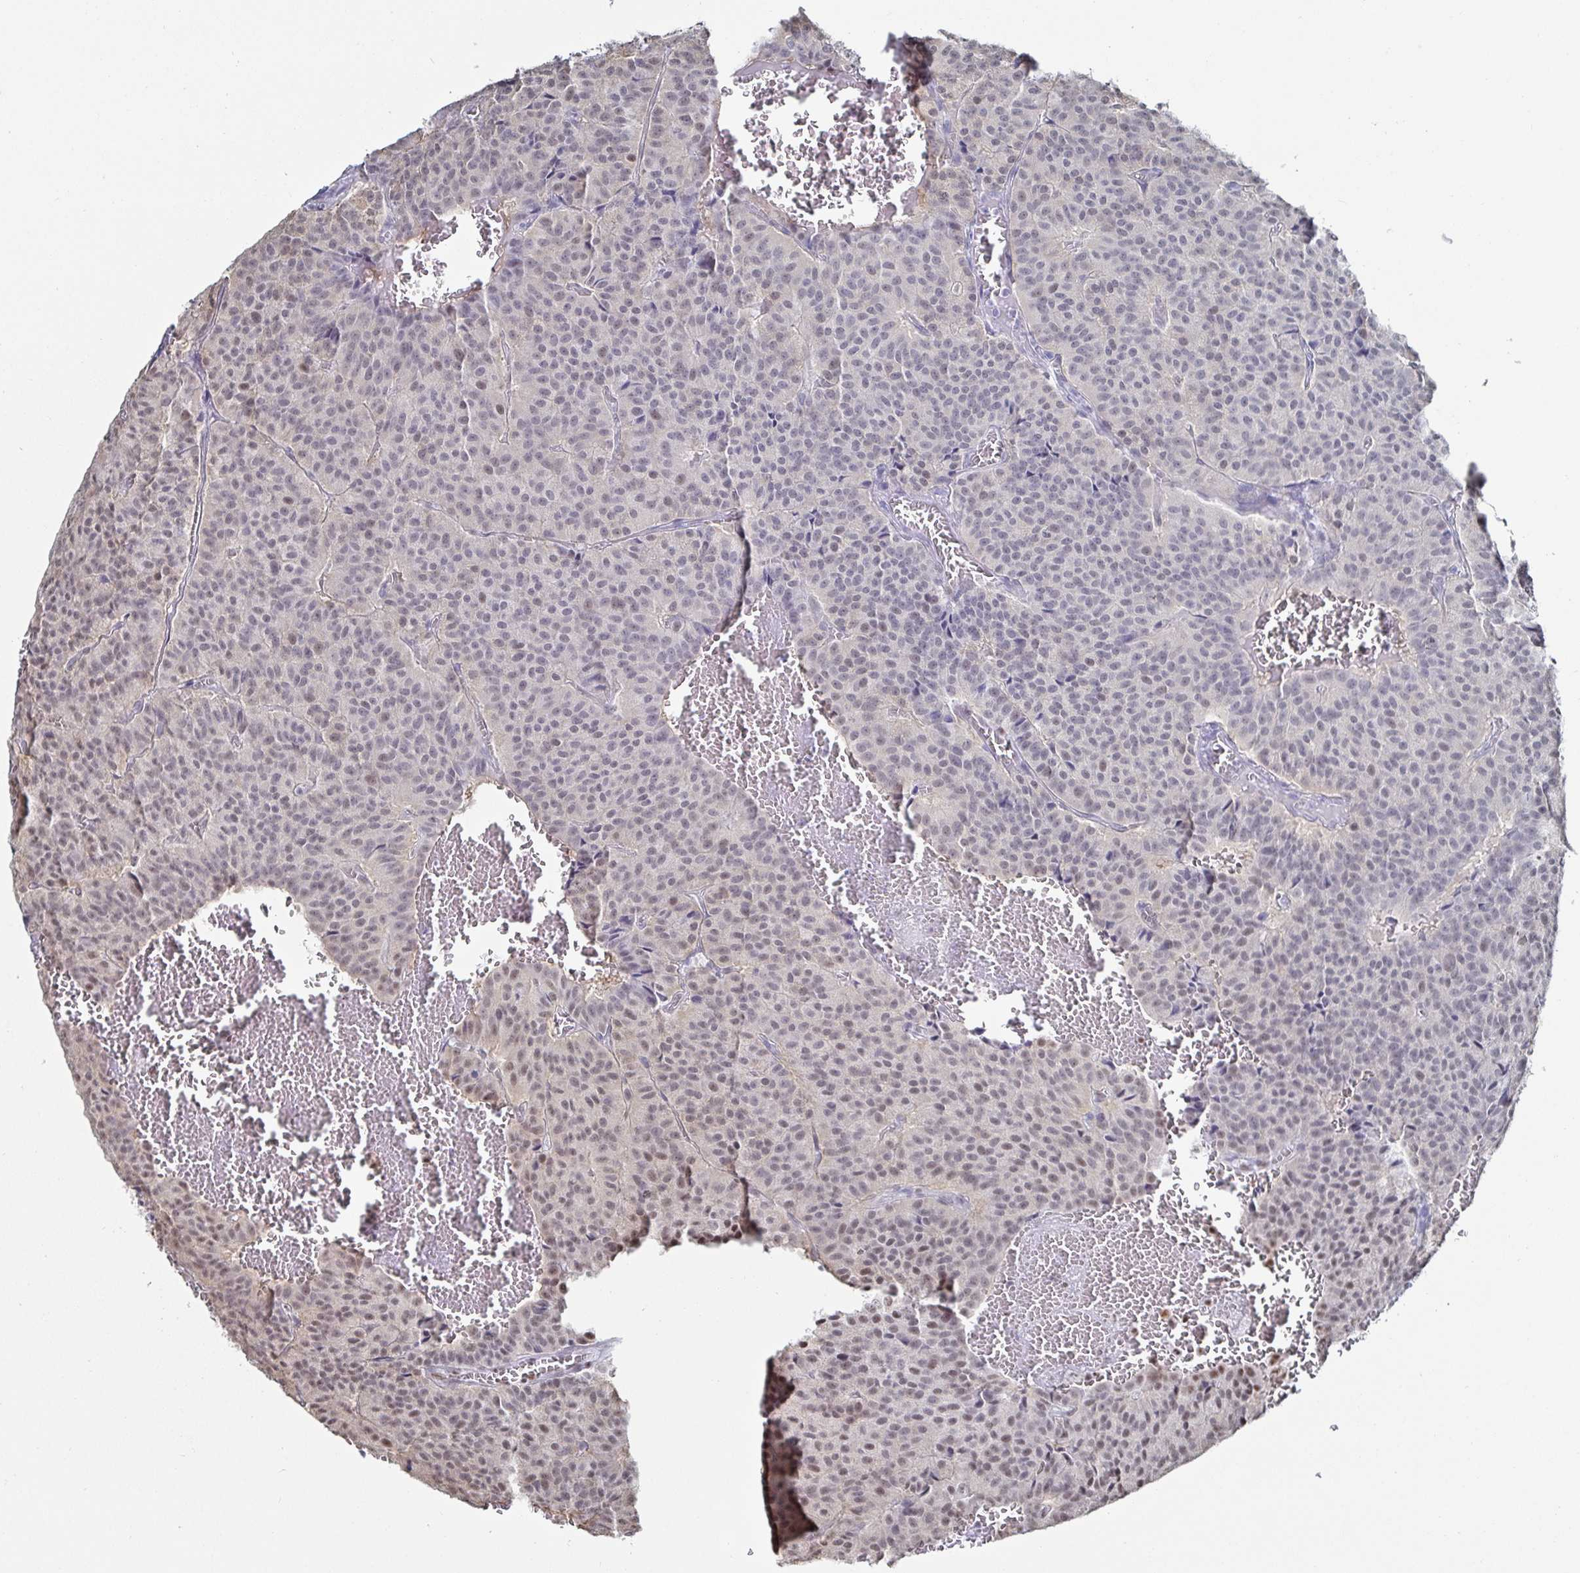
{"staining": {"intensity": "weak", "quantity": "25%-75%", "location": "nuclear"}, "tissue": "carcinoid", "cell_type": "Tumor cells", "image_type": "cancer", "snomed": [{"axis": "morphology", "description": "Carcinoid, malignant, NOS"}, {"axis": "topography", "description": "Lung"}], "caption": "This image displays carcinoid stained with IHC to label a protein in brown. The nuclear of tumor cells show weak positivity for the protein. Nuclei are counter-stained blue.", "gene": "DDX39B", "patient": {"sex": "male", "age": 70}}